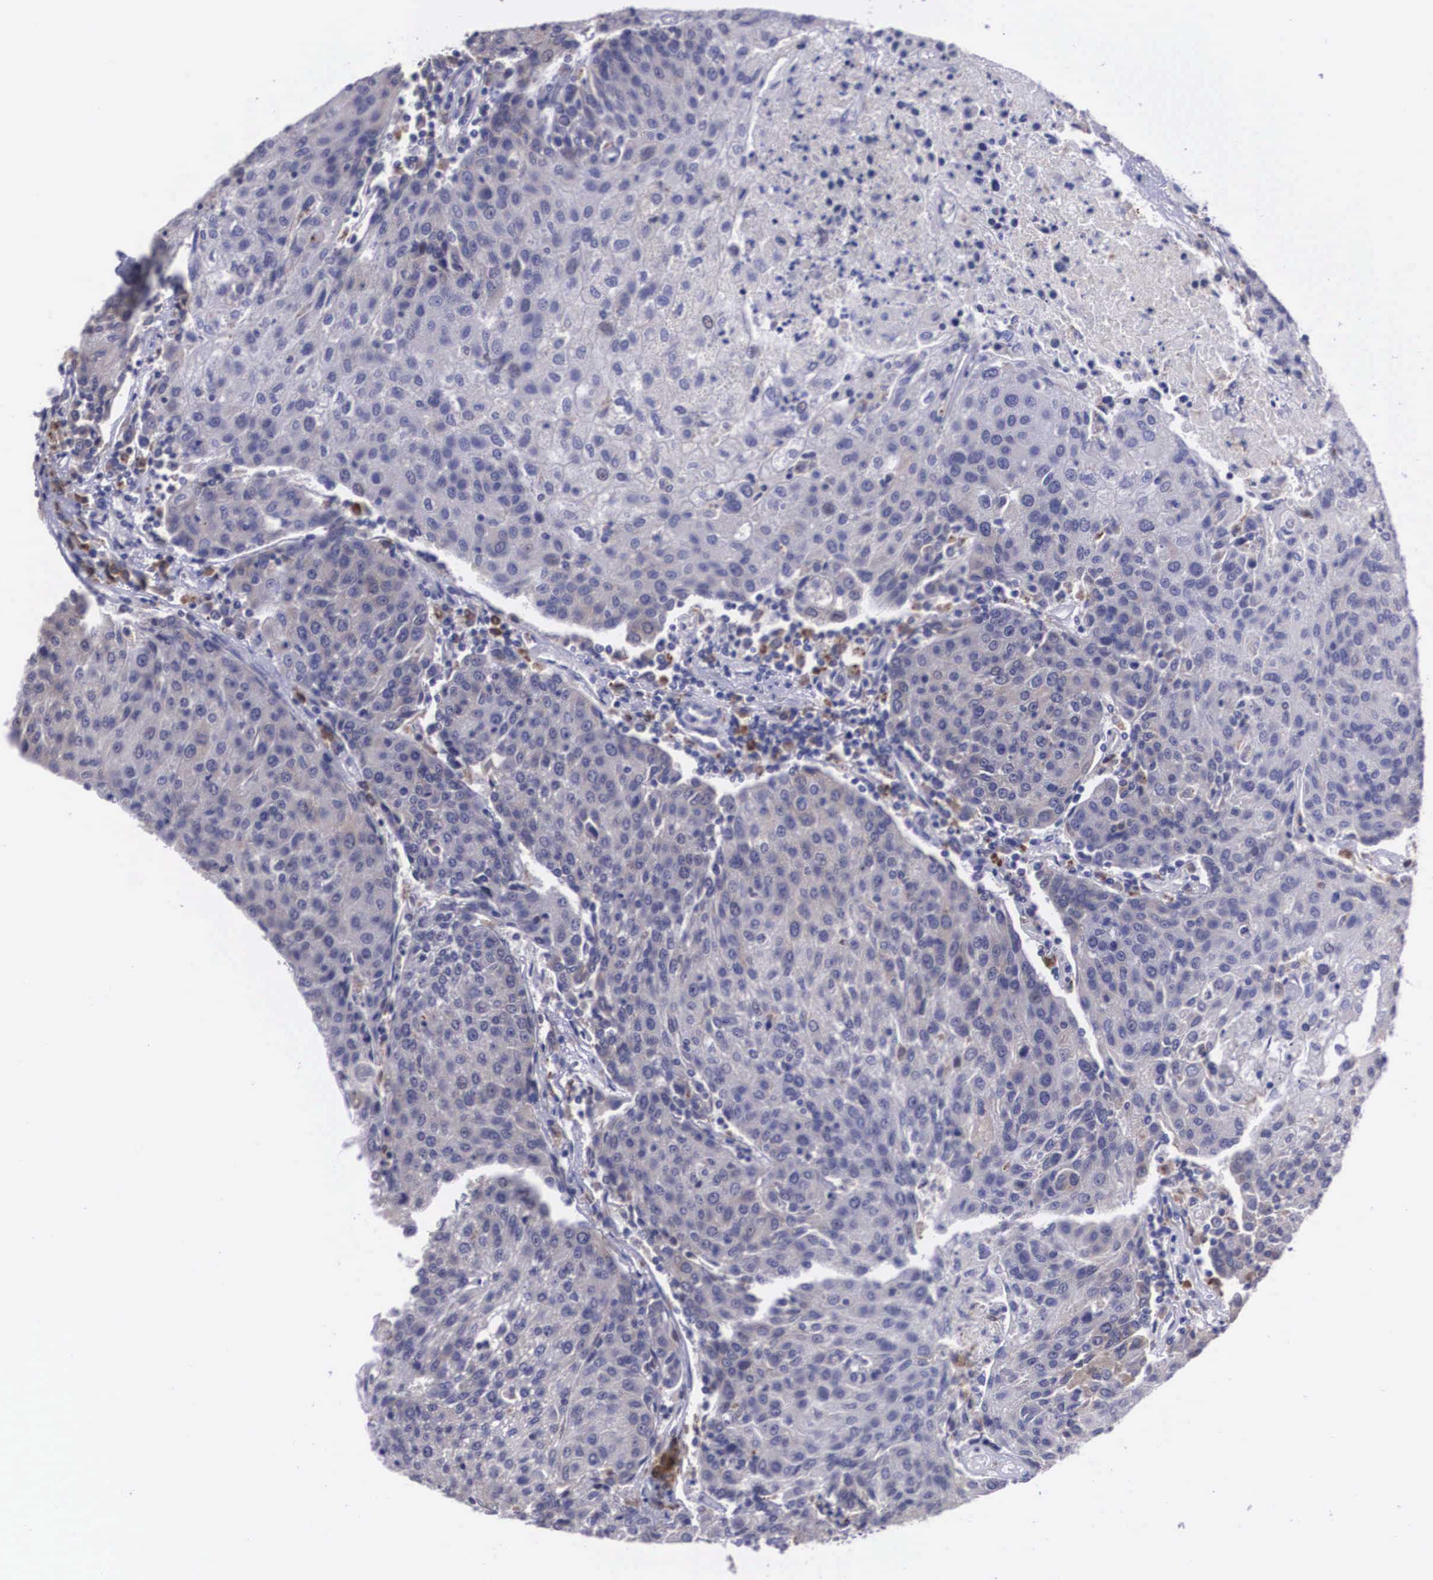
{"staining": {"intensity": "weak", "quantity": "<25%", "location": "cytoplasmic/membranous"}, "tissue": "urothelial cancer", "cell_type": "Tumor cells", "image_type": "cancer", "snomed": [{"axis": "morphology", "description": "Urothelial carcinoma, High grade"}, {"axis": "topography", "description": "Urinary bladder"}], "caption": "DAB immunohistochemical staining of urothelial cancer shows no significant positivity in tumor cells. (DAB (3,3'-diaminobenzidine) immunohistochemistry with hematoxylin counter stain).", "gene": "CRELD2", "patient": {"sex": "female", "age": 85}}